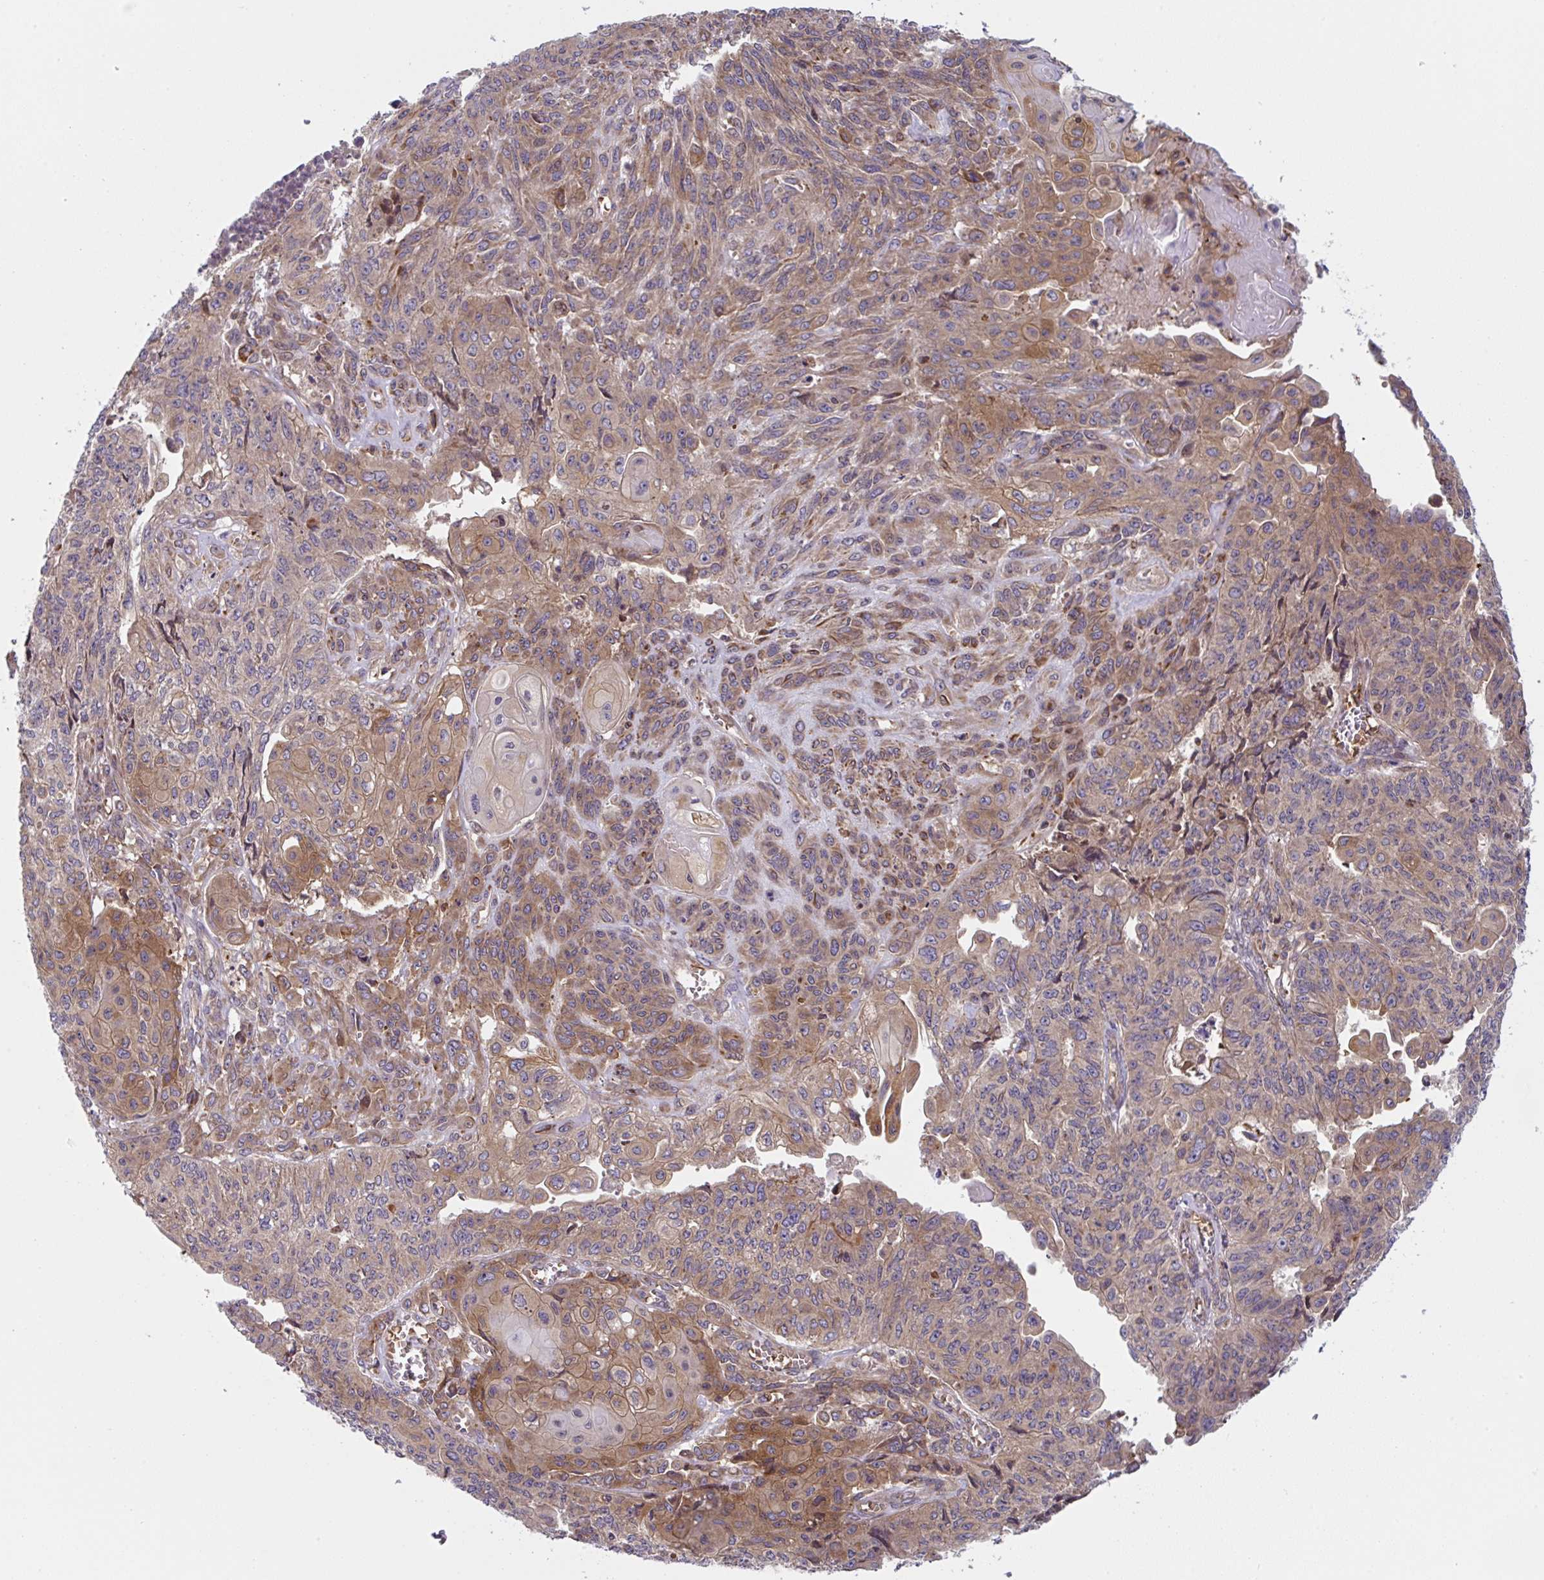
{"staining": {"intensity": "moderate", "quantity": "25%-75%", "location": "cytoplasmic/membranous"}, "tissue": "endometrial cancer", "cell_type": "Tumor cells", "image_type": "cancer", "snomed": [{"axis": "morphology", "description": "Adenocarcinoma, NOS"}, {"axis": "topography", "description": "Endometrium"}], "caption": "Immunohistochemistry (IHC) image of endometrial cancer (adenocarcinoma) stained for a protein (brown), which exhibits medium levels of moderate cytoplasmic/membranous staining in about 25%-75% of tumor cells.", "gene": "APOBEC3D", "patient": {"sex": "female", "age": 32}}